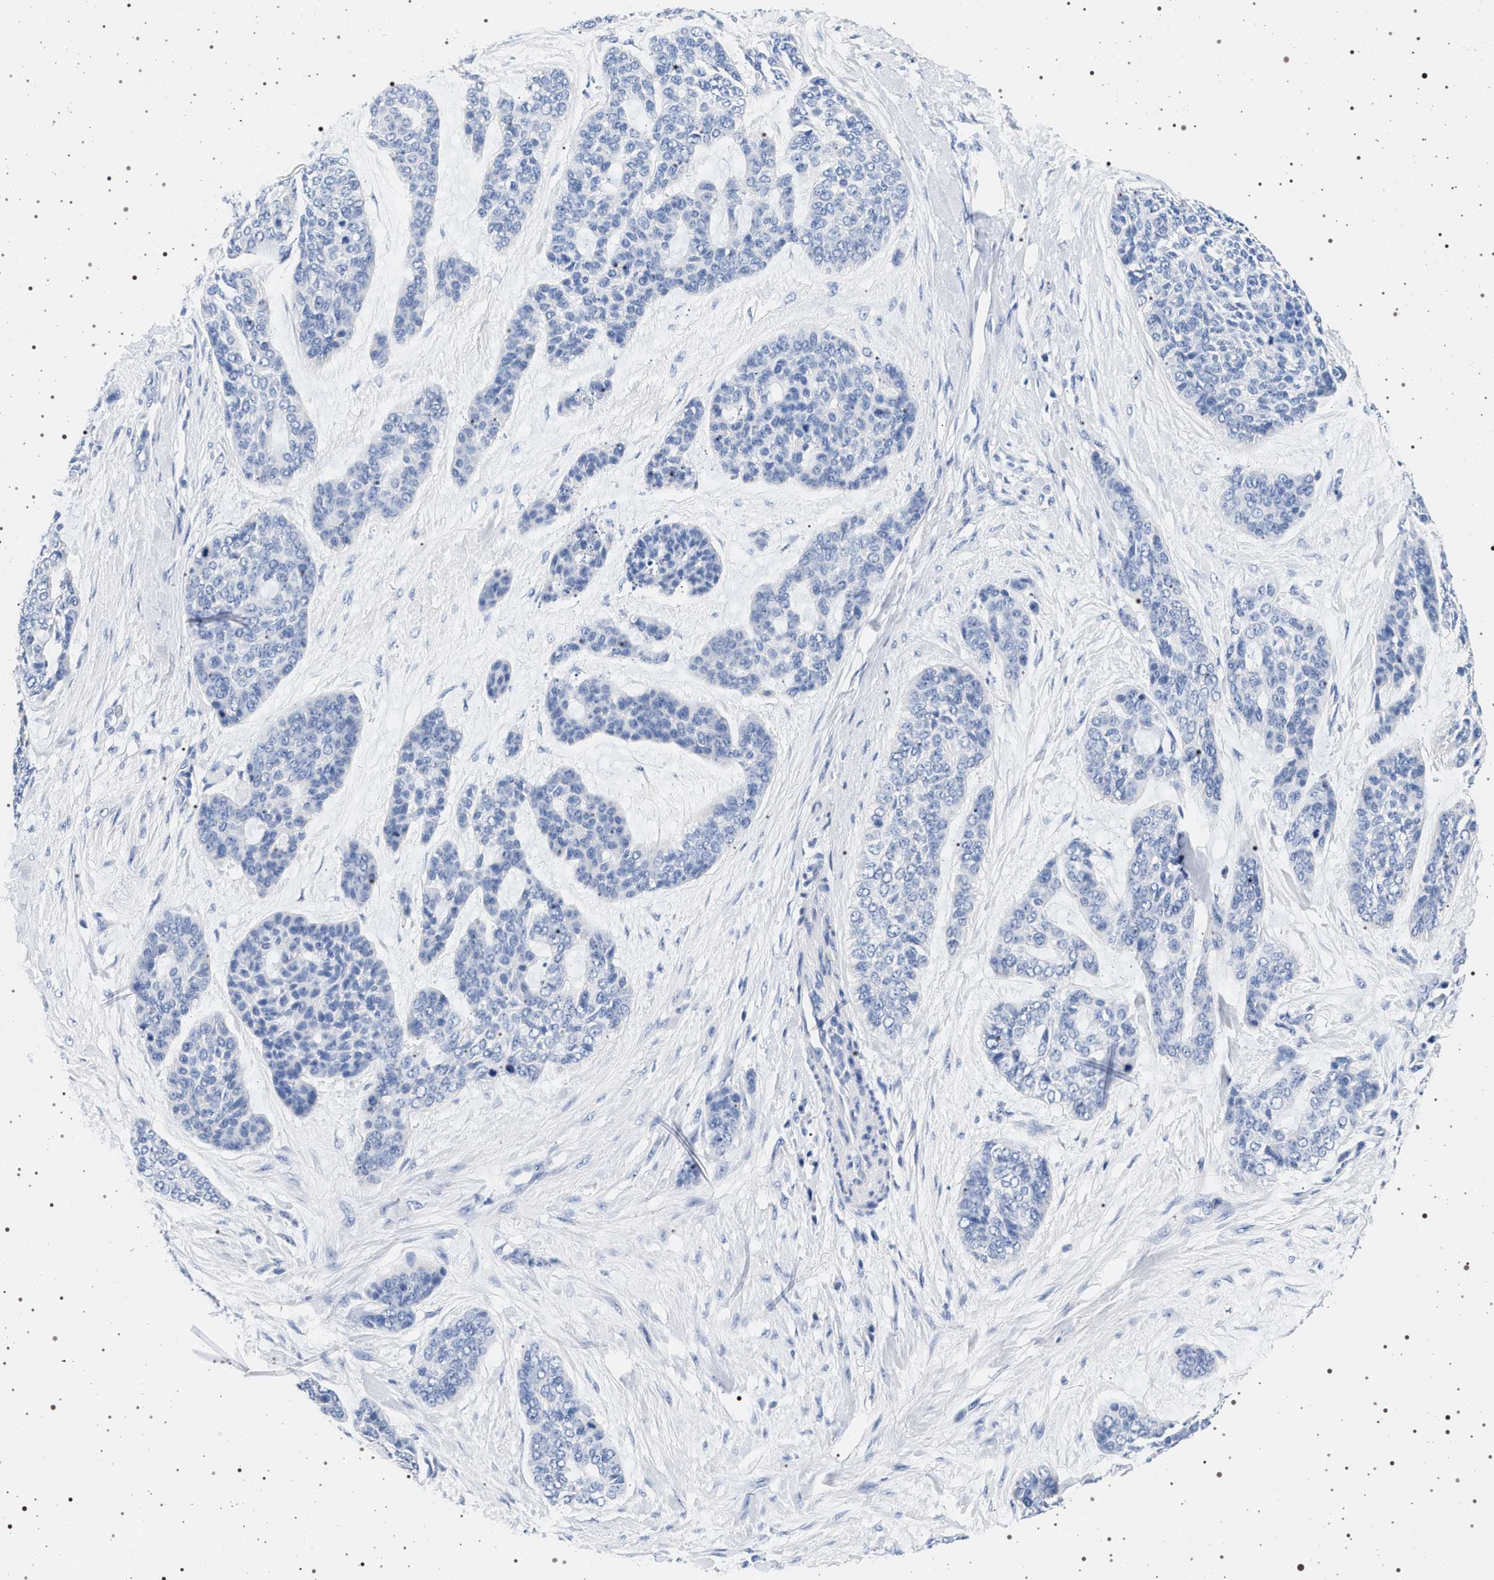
{"staining": {"intensity": "negative", "quantity": "none", "location": "none"}, "tissue": "skin cancer", "cell_type": "Tumor cells", "image_type": "cancer", "snomed": [{"axis": "morphology", "description": "Basal cell carcinoma"}, {"axis": "topography", "description": "Skin"}], "caption": "IHC histopathology image of neoplastic tissue: skin cancer (basal cell carcinoma) stained with DAB (3,3'-diaminobenzidine) reveals no significant protein staining in tumor cells.", "gene": "HSD17B1", "patient": {"sex": "female", "age": 64}}